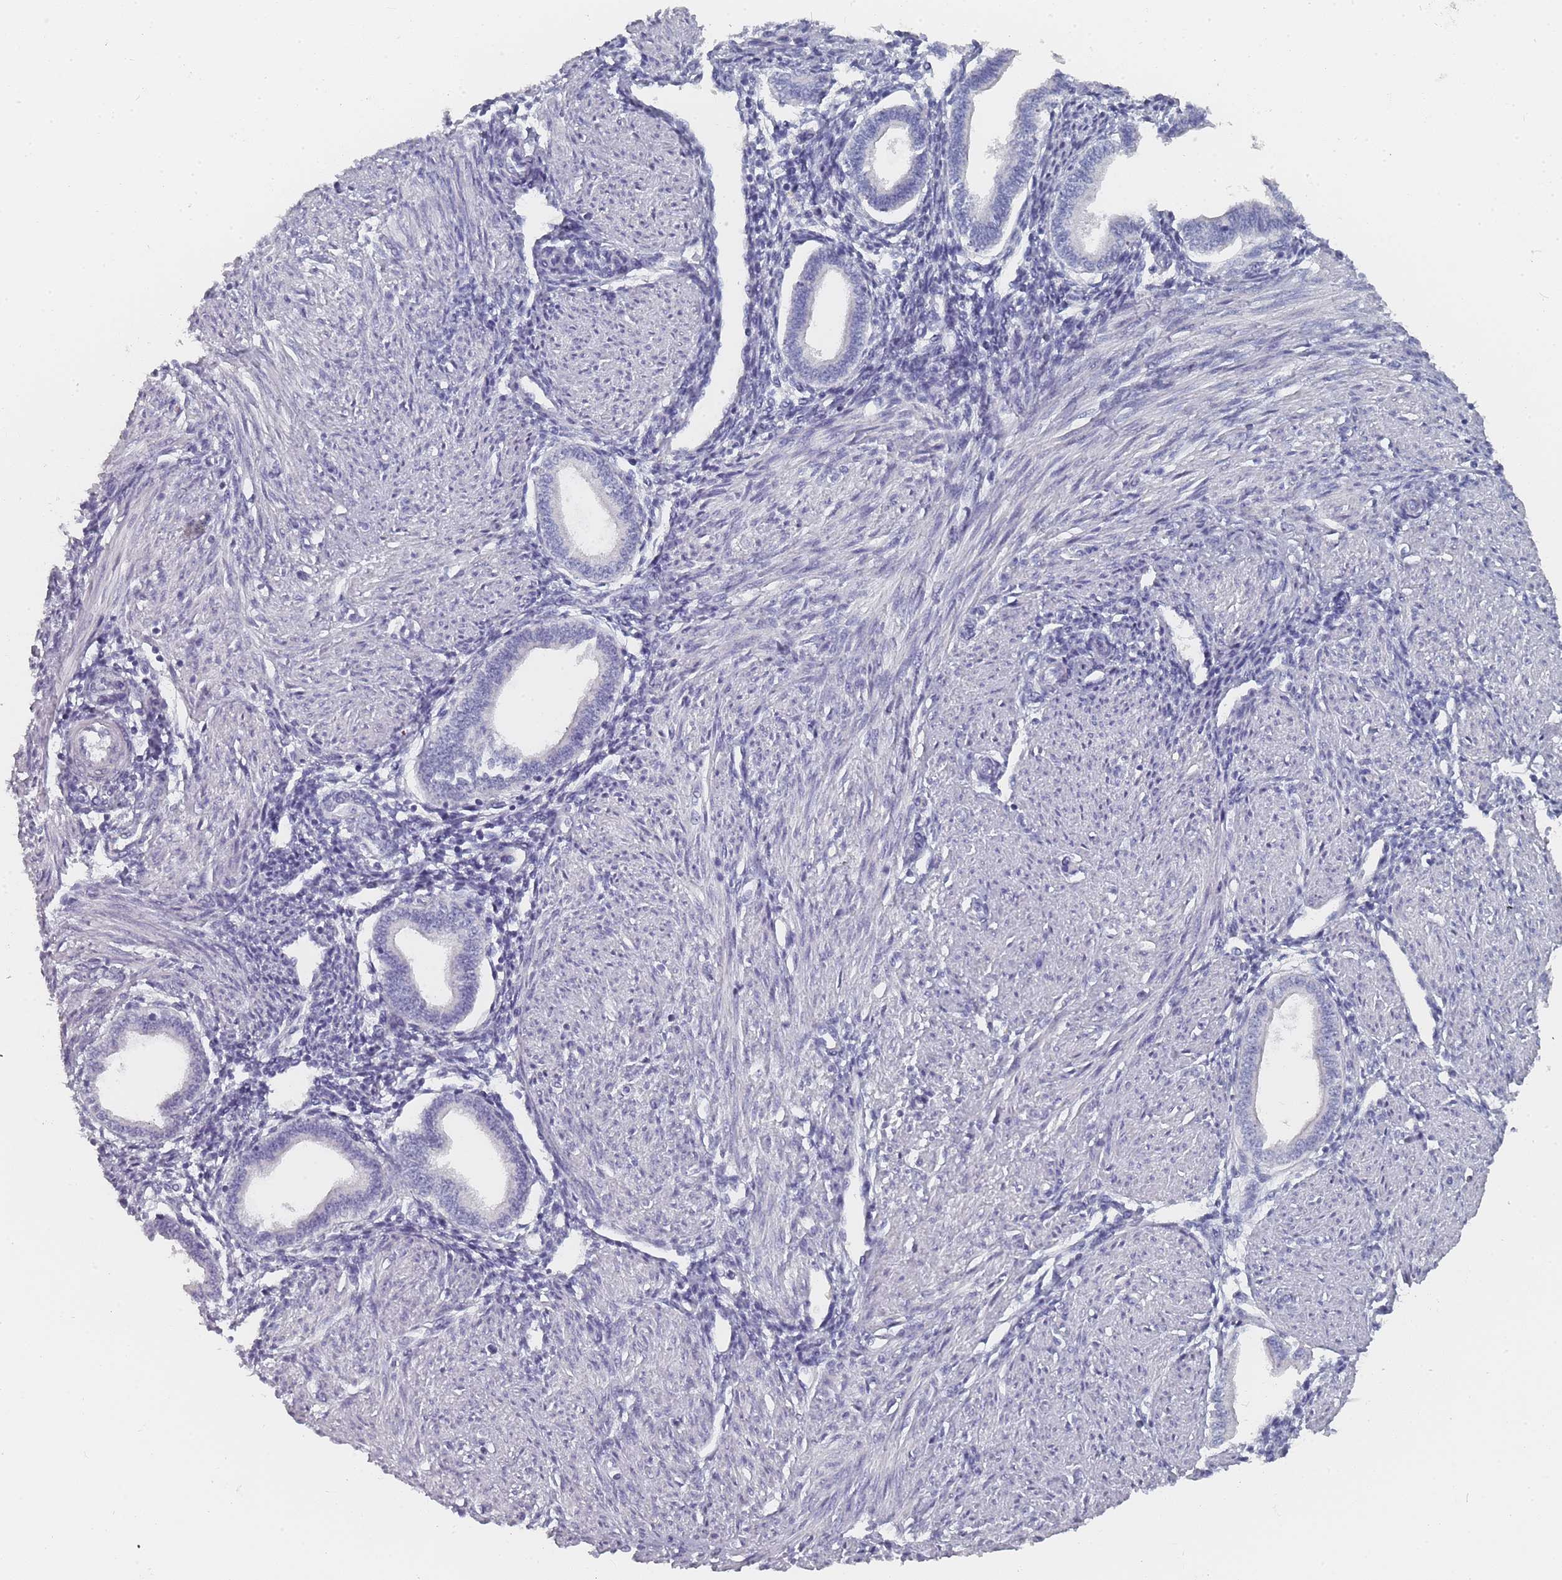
{"staining": {"intensity": "negative", "quantity": "none", "location": "none"}, "tissue": "endometrium", "cell_type": "Cells in endometrial stroma", "image_type": "normal", "snomed": [{"axis": "morphology", "description": "Normal tissue, NOS"}, {"axis": "topography", "description": "Endometrium"}], "caption": "A histopathology image of human endometrium is negative for staining in cells in endometrial stroma. The staining was performed using DAB (3,3'-diaminobenzidine) to visualize the protein expression in brown, while the nuclei were stained in blue with hematoxylin (Magnification: 20x).", "gene": "SLC35E4", "patient": {"sex": "female", "age": 53}}